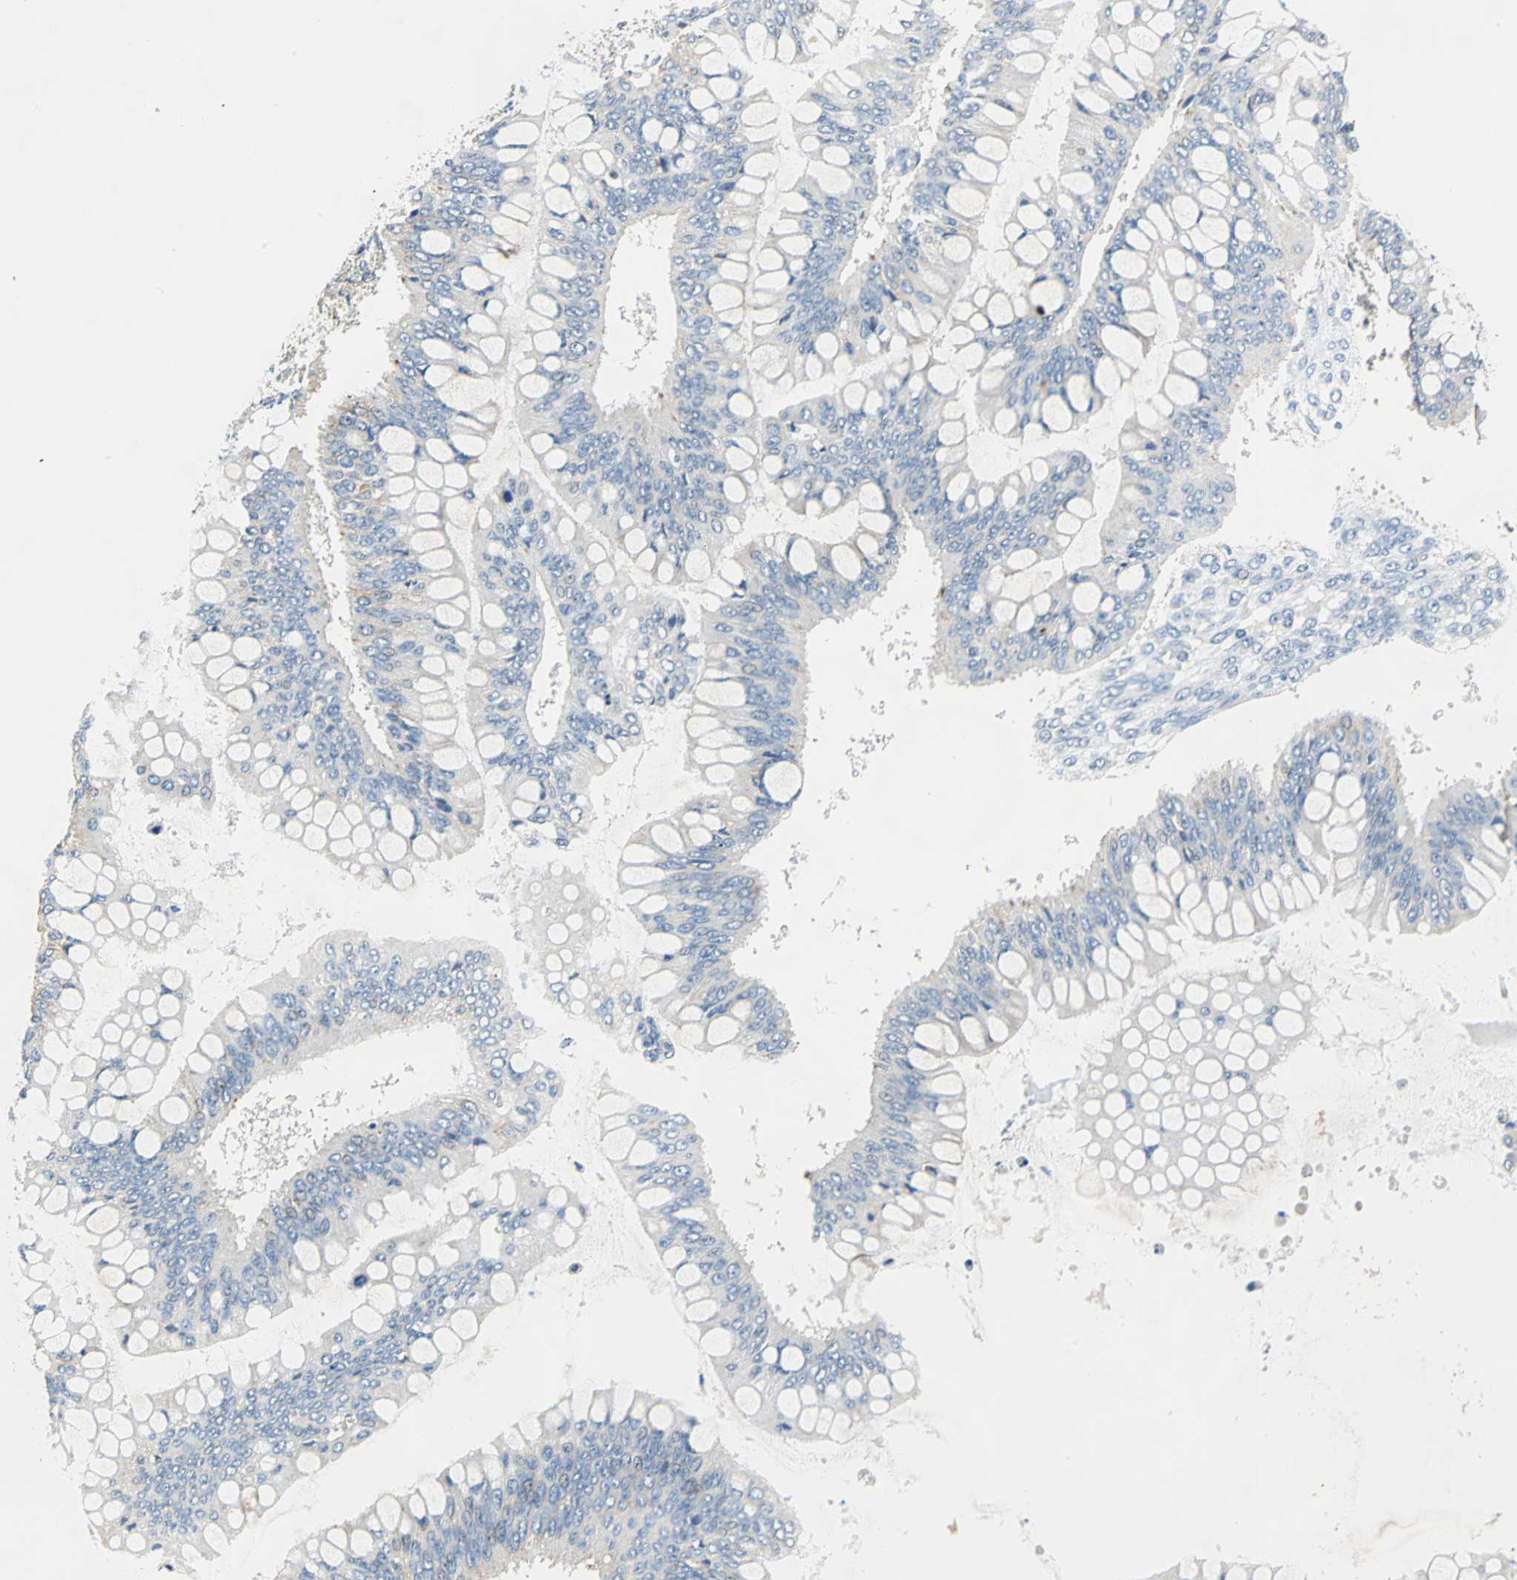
{"staining": {"intensity": "weak", "quantity": "25%-75%", "location": "cytoplasmic/membranous"}, "tissue": "ovarian cancer", "cell_type": "Tumor cells", "image_type": "cancer", "snomed": [{"axis": "morphology", "description": "Cystadenocarcinoma, mucinous, NOS"}, {"axis": "topography", "description": "Ovary"}], "caption": "Immunohistochemical staining of human ovarian cancer (mucinous cystadenocarcinoma) reveals low levels of weak cytoplasmic/membranous protein staining in approximately 25%-75% of tumor cells.", "gene": "RASD2", "patient": {"sex": "female", "age": 73}}